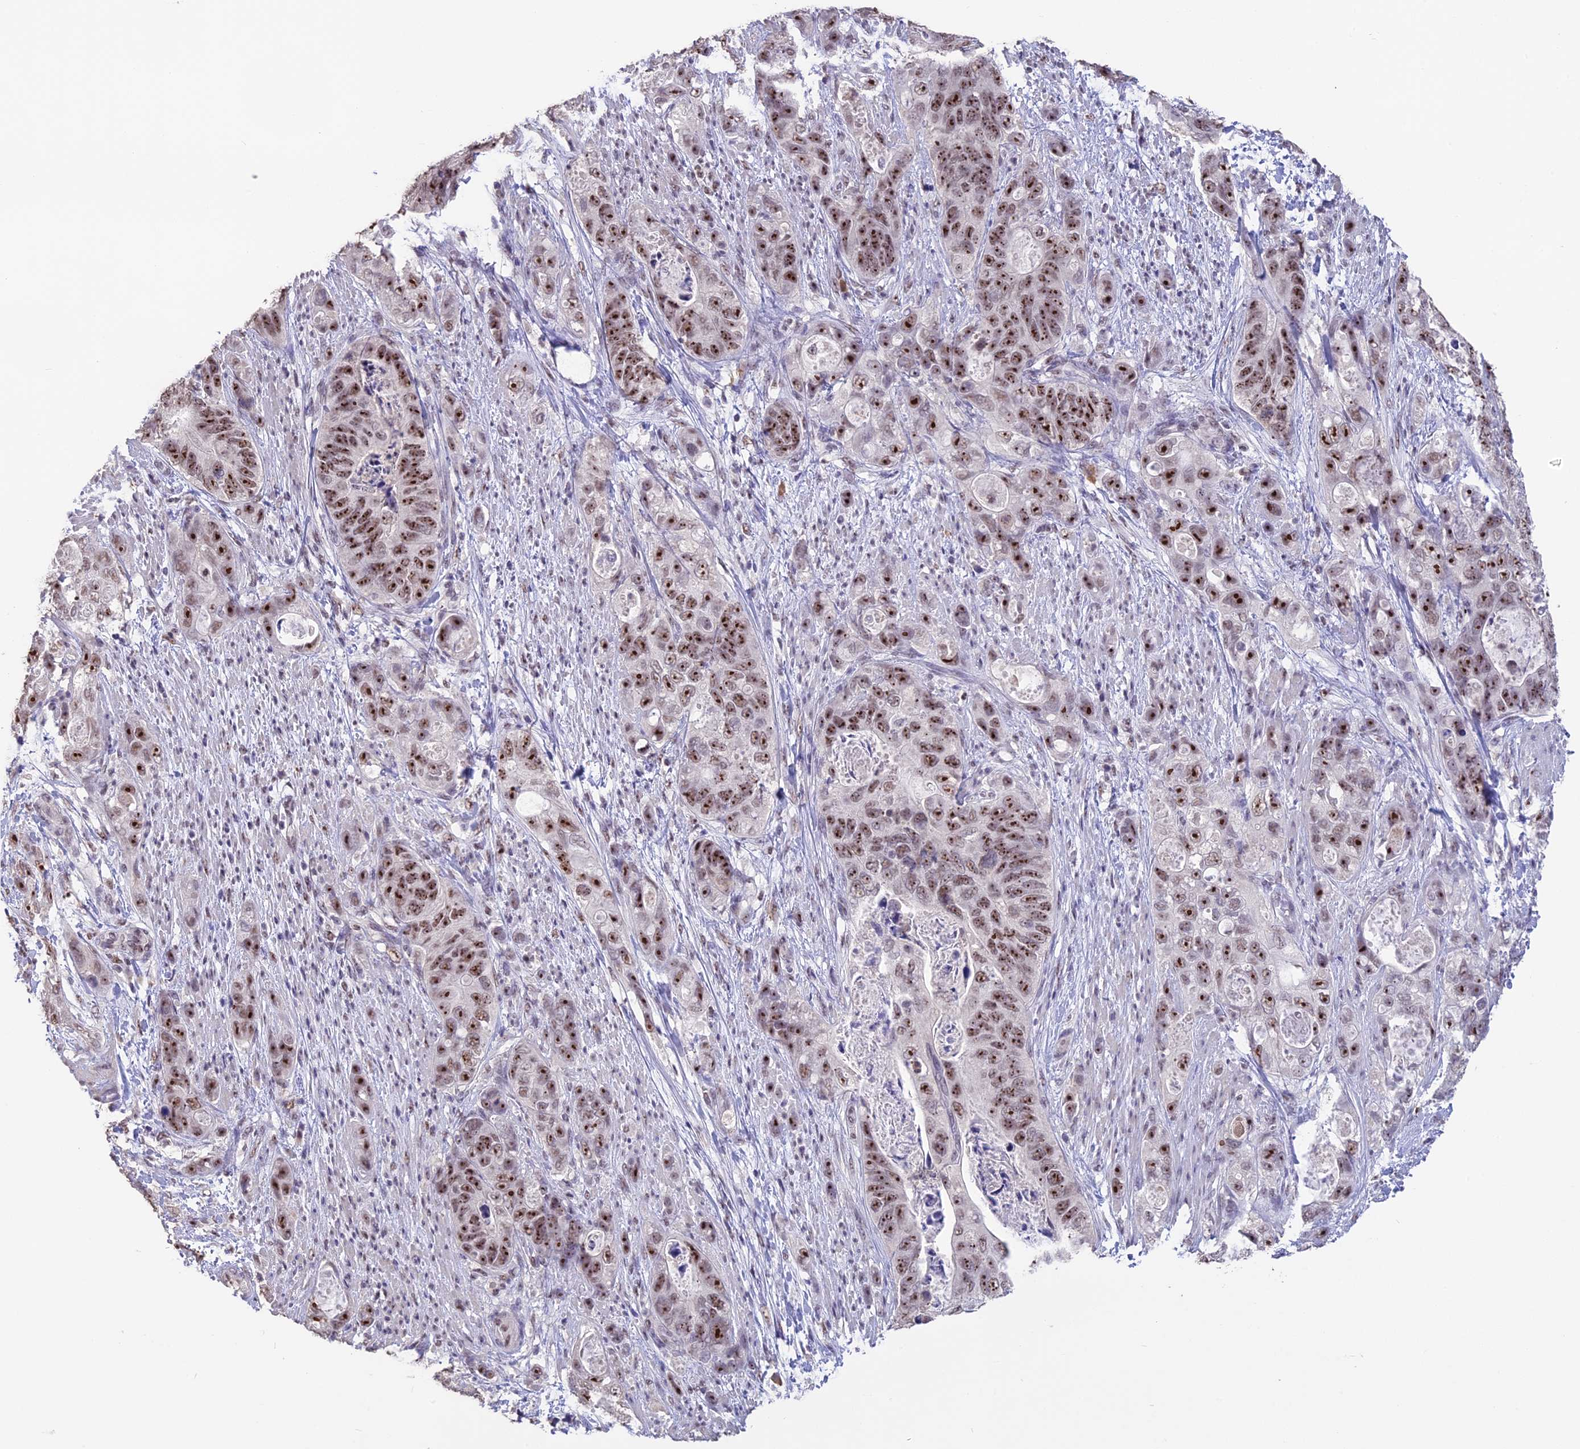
{"staining": {"intensity": "strong", "quantity": ">75%", "location": "nuclear"}, "tissue": "stomach cancer", "cell_type": "Tumor cells", "image_type": "cancer", "snomed": [{"axis": "morphology", "description": "Adenocarcinoma, NOS"}, {"axis": "topography", "description": "Stomach"}], "caption": "The image exhibits a brown stain indicating the presence of a protein in the nuclear of tumor cells in stomach cancer.", "gene": "SETD2", "patient": {"sex": "female", "age": 89}}